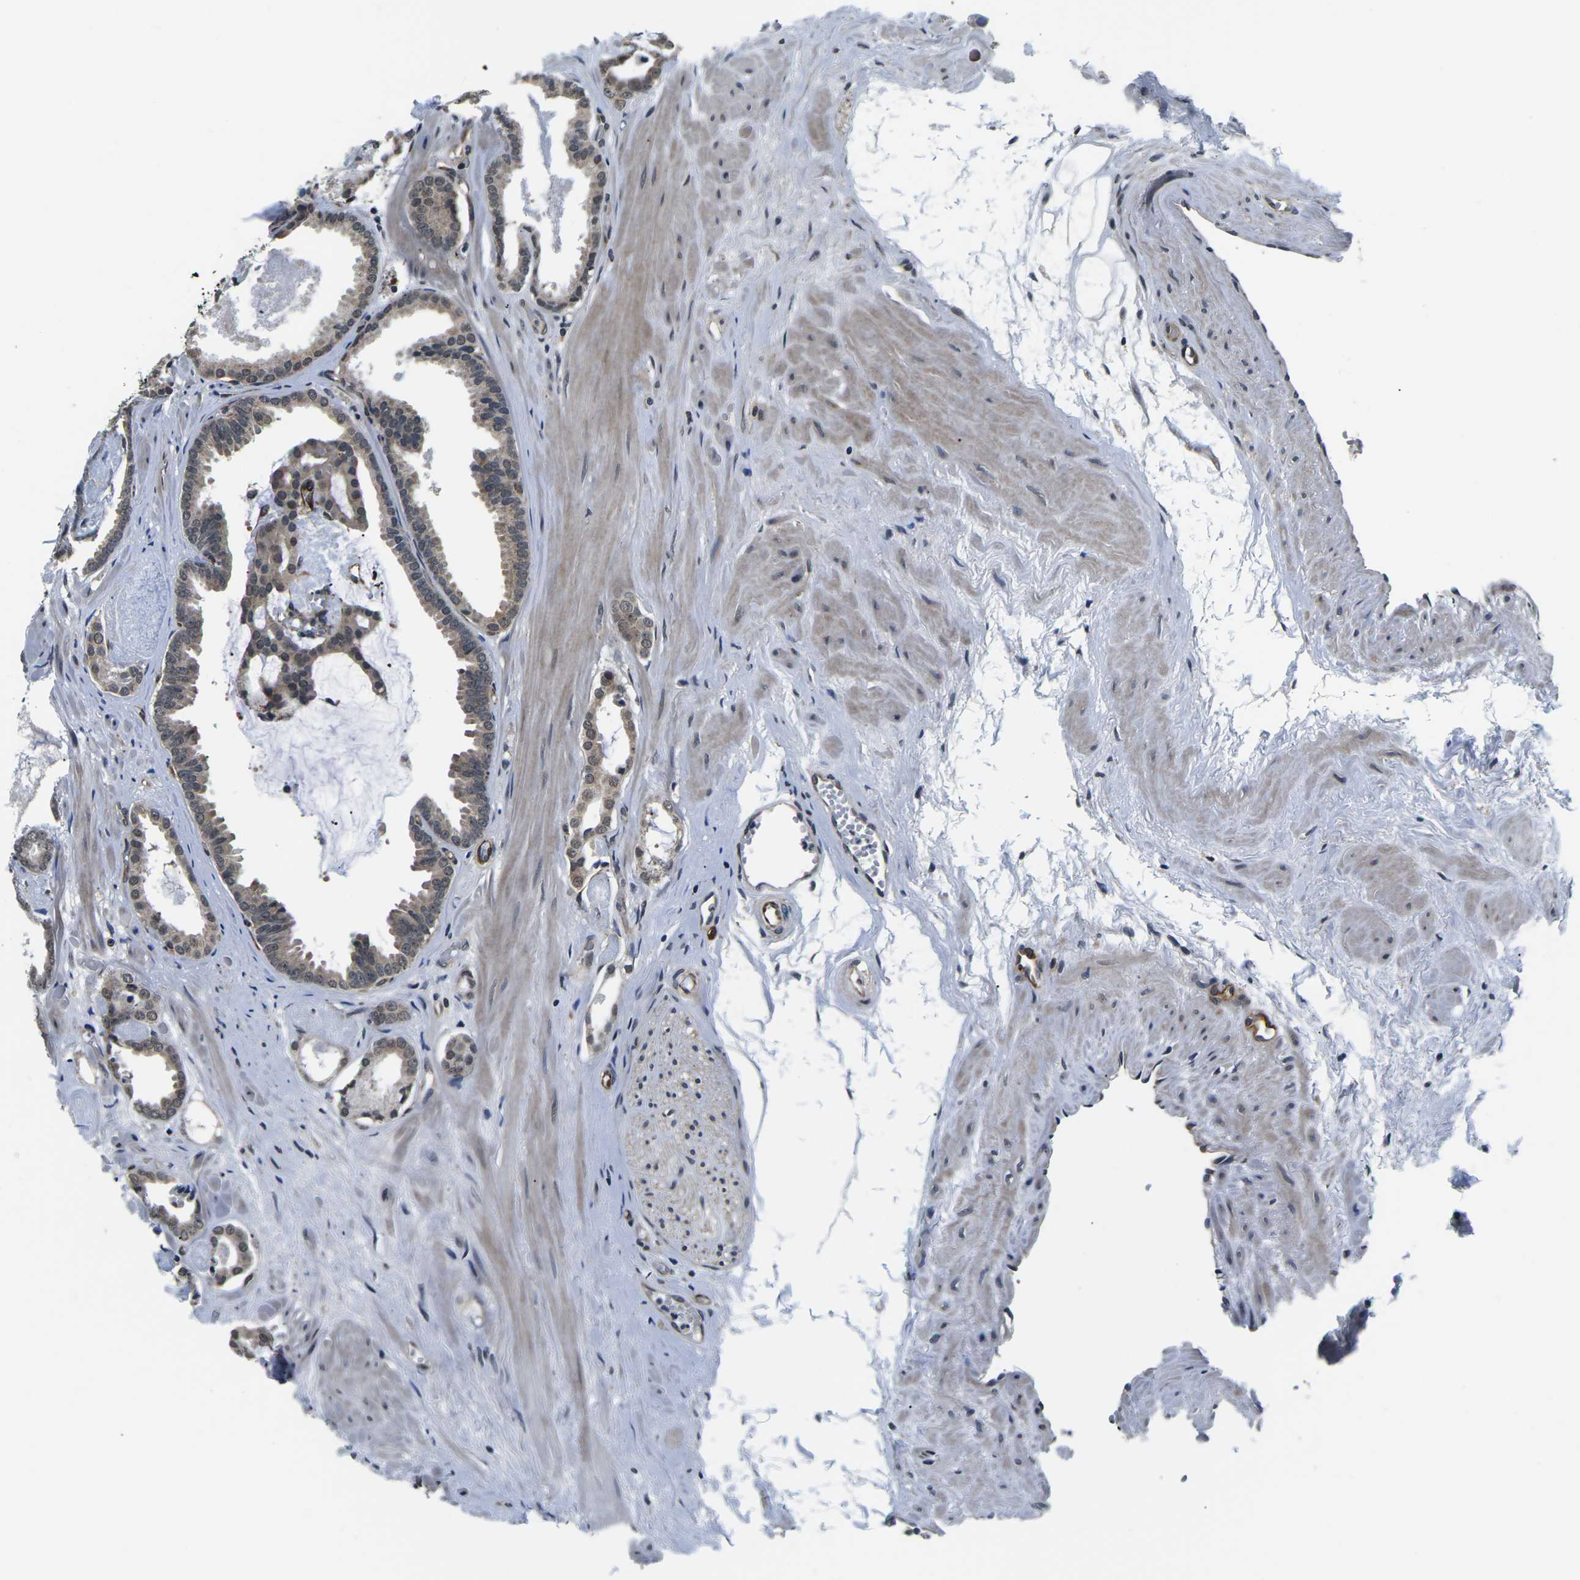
{"staining": {"intensity": "weak", "quantity": ">75%", "location": "cytoplasmic/membranous,nuclear"}, "tissue": "prostate cancer", "cell_type": "Tumor cells", "image_type": "cancer", "snomed": [{"axis": "morphology", "description": "Adenocarcinoma, Low grade"}, {"axis": "topography", "description": "Prostate"}], "caption": "The micrograph displays immunohistochemical staining of low-grade adenocarcinoma (prostate). There is weak cytoplasmic/membranous and nuclear expression is appreciated in about >75% of tumor cells. The staining was performed using DAB to visualize the protein expression in brown, while the nuclei were stained in blue with hematoxylin (Magnification: 20x).", "gene": "CCNE1", "patient": {"sex": "male", "age": 53}}